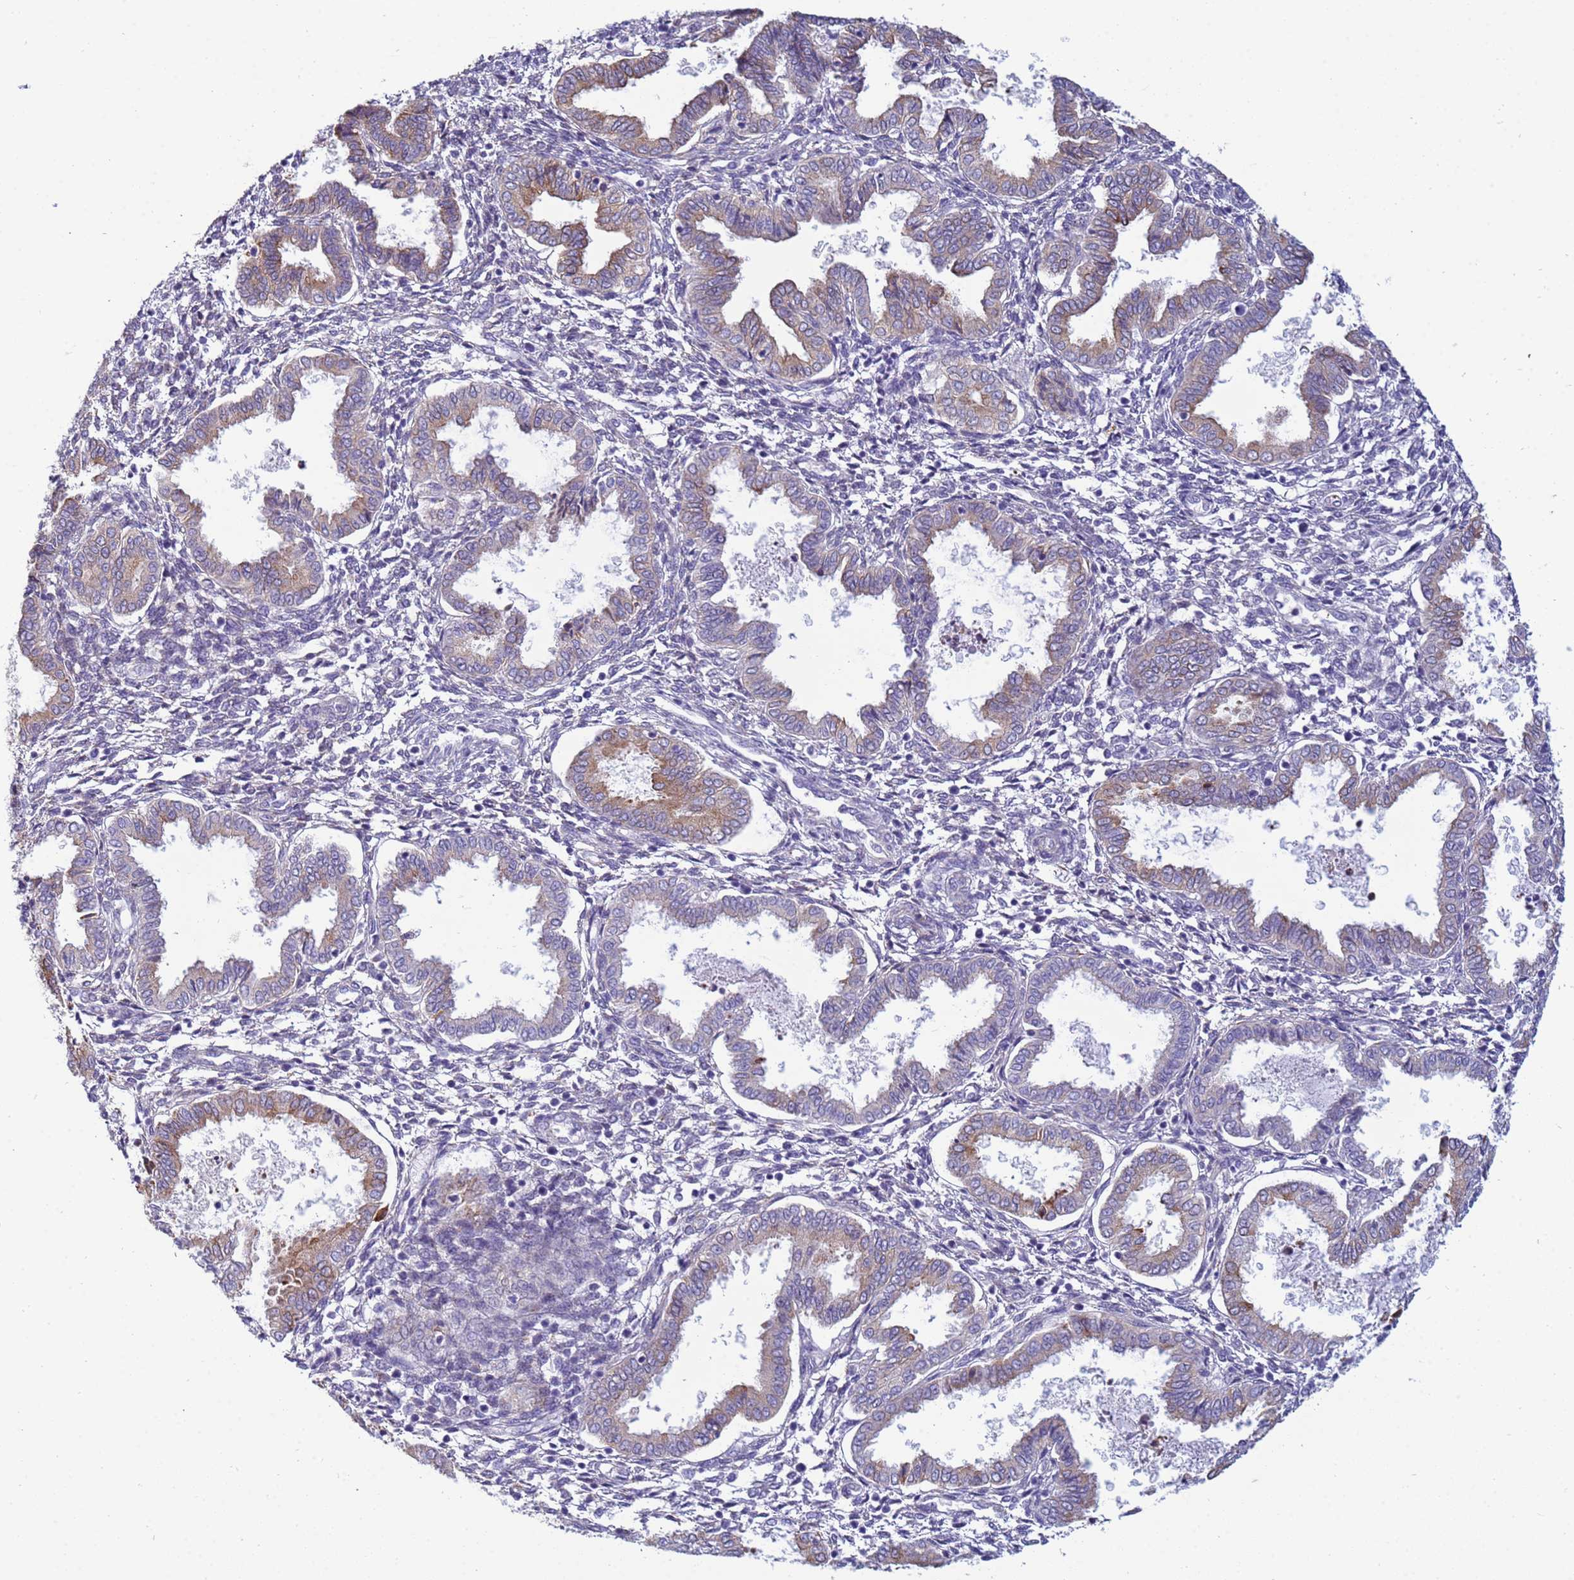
{"staining": {"intensity": "negative", "quantity": "none", "location": "none"}, "tissue": "endometrium", "cell_type": "Cells in endometrial stroma", "image_type": "normal", "snomed": [{"axis": "morphology", "description": "Normal tissue, NOS"}, {"axis": "topography", "description": "Endometrium"}], "caption": "Endometrium stained for a protein using immunohistochemistry demonstrates no expression cells in endometrial stroma.", "gene": "TRPC6", "patient": {"sex": "female", "age": 33}}